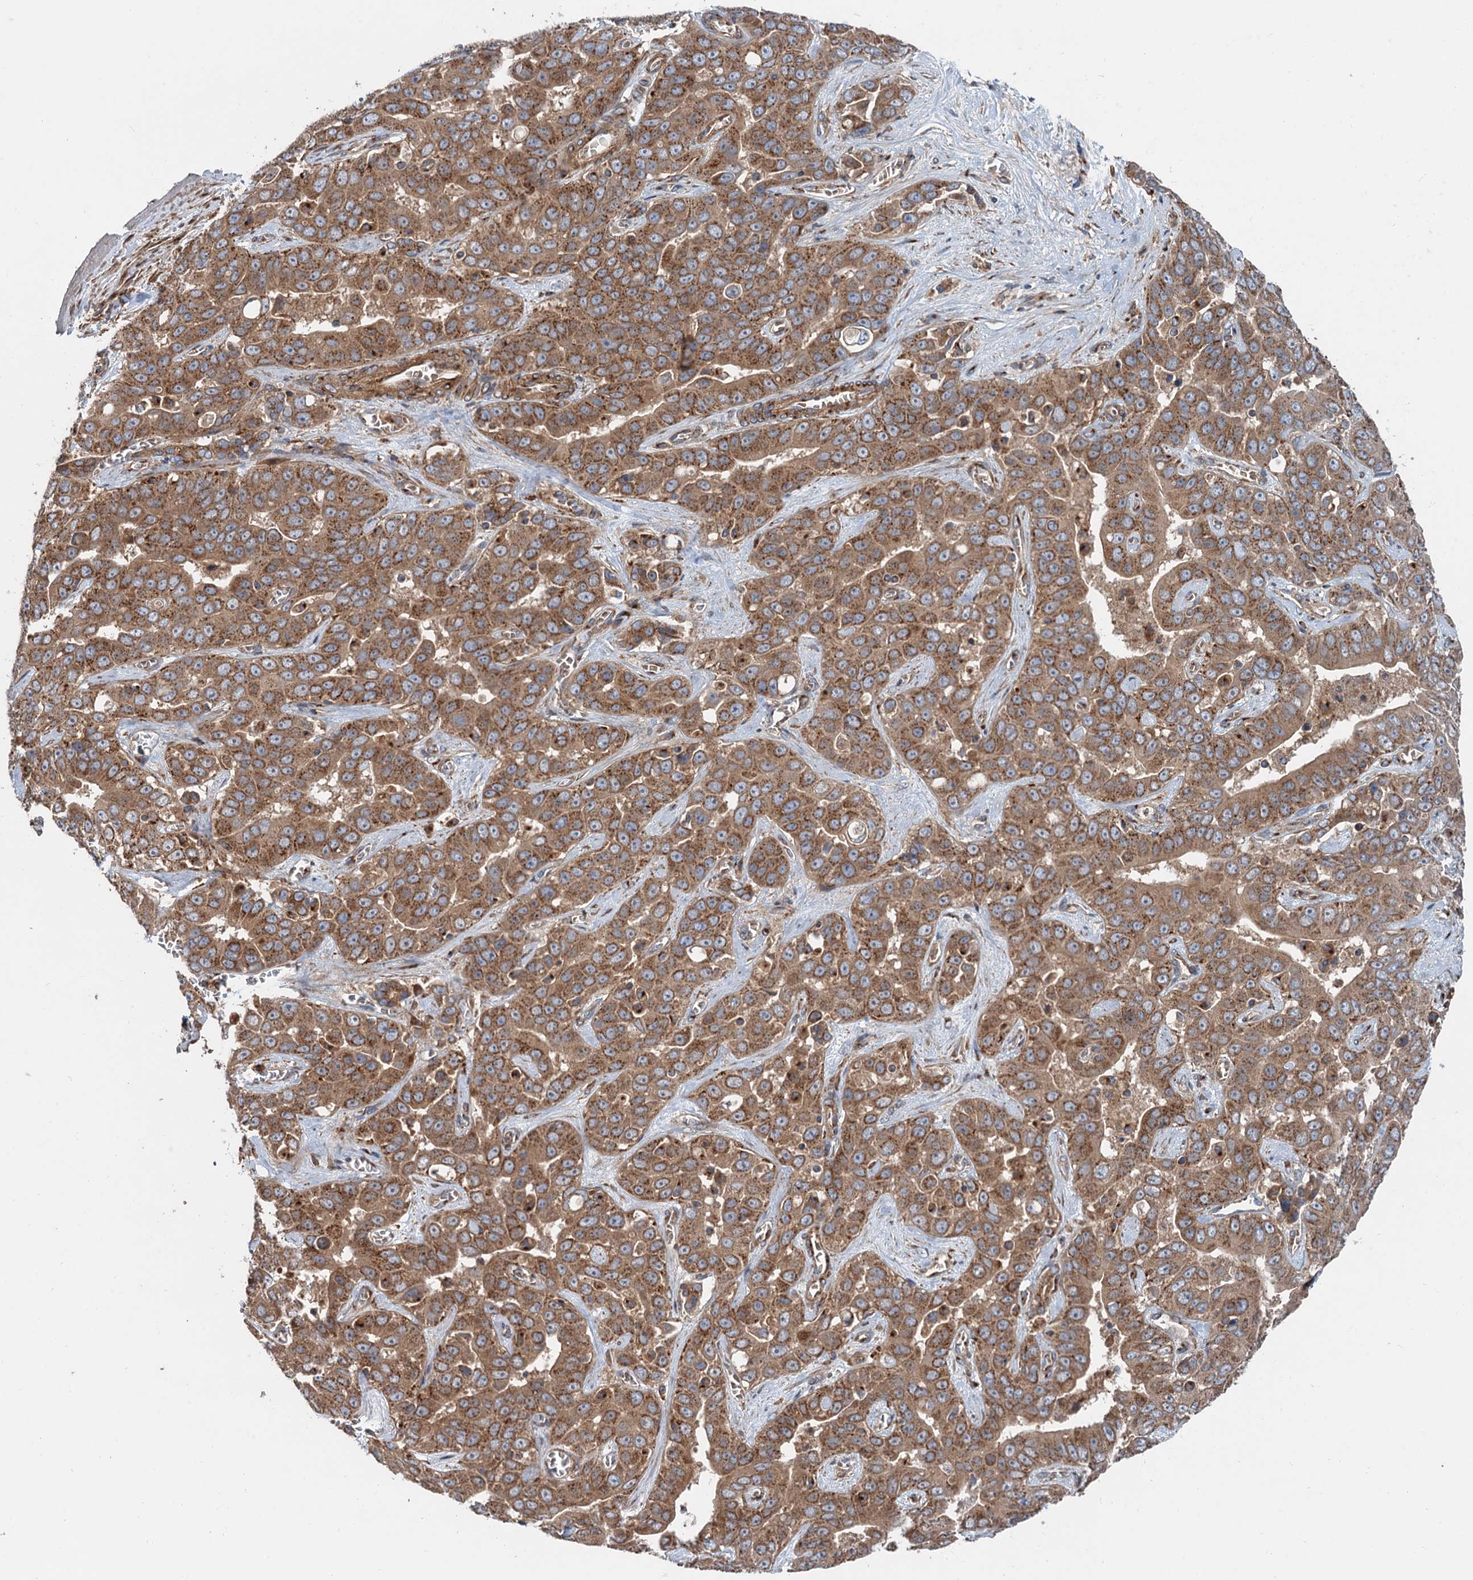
{"staining": {"intensity": "moderate", "quantity": ">75%", "location": "cytoplasmic/membranous"}, "tissue": "liver cancer", "cell_type": "Tumor cells", "image_type": "cancer", "snomed": [{"axis": "morphology", "description": "Cholangiocarcinoma"}, {"axis": "topography", "description": "Liver"}], "caption": "Protein positivity by immunohistochemistry (IHC) shows moderate cytoplasmic/membranous positivity in approximately >75% of tumor cells in liver cholangiocarcinoma.", "gene": "ANKRD26", "patient": {"sex": "female", "age": 52}}